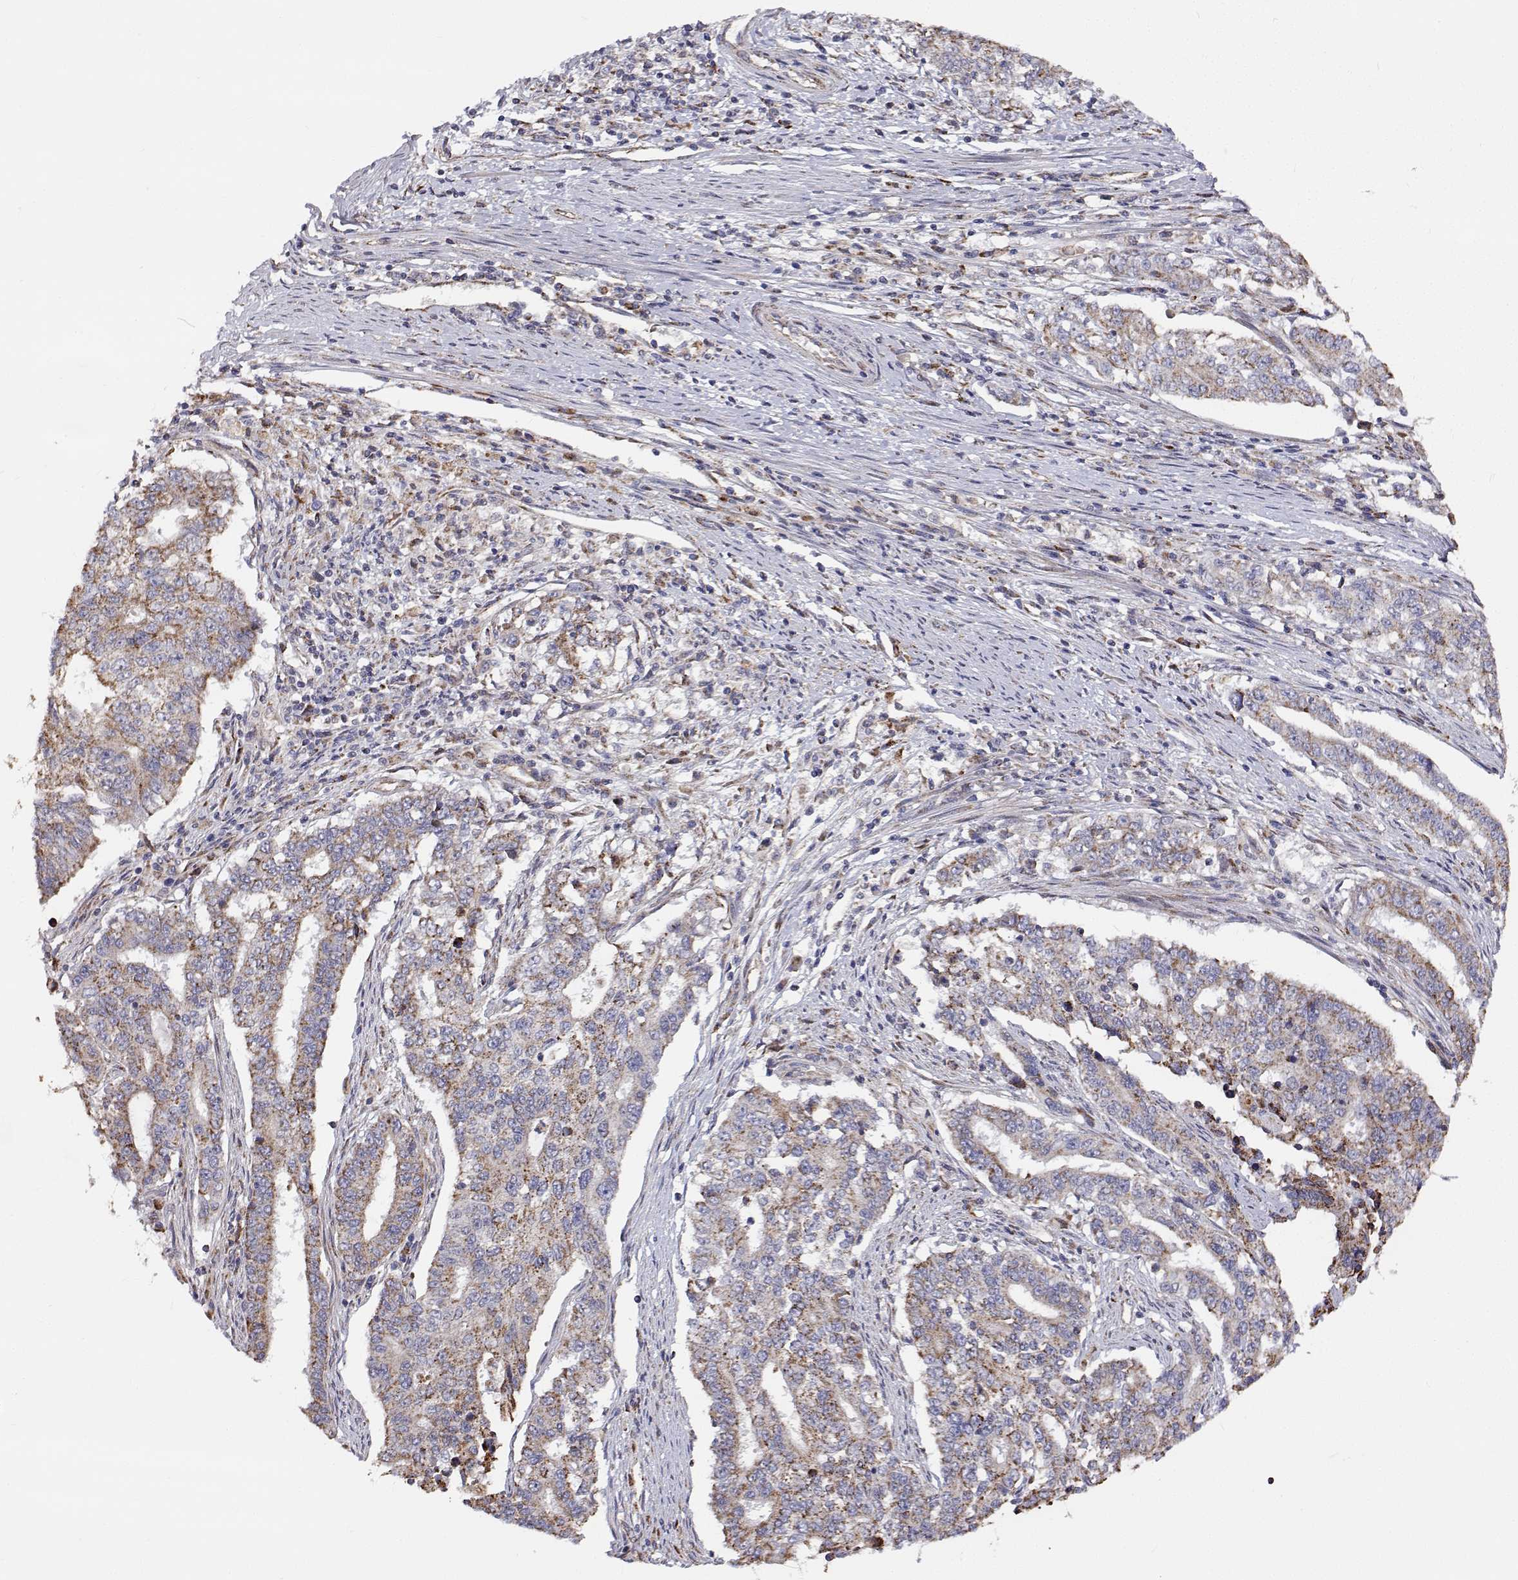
{"staining": {"intensity": "moderate", "quantity": "25%-75%", "location": "cytoplasmic/membranous"}, "tissue": "endometrial cancer", "cell_type": "Tumor cells", "image_type": "cancer", "snomed": [{"axis": "morphology", "description": "Adenocarcinoma, NOS"}, {"axis": "topography", "description": "Uterus"}], "caption": "Endometrial cancer stained with immunohistochemistry reveals moderate cytoplasmic/membranous staining in about 25%-75% of tumor cells.", "gene": "SPICE1", "patient": {"sex": "female", "age": 59}}